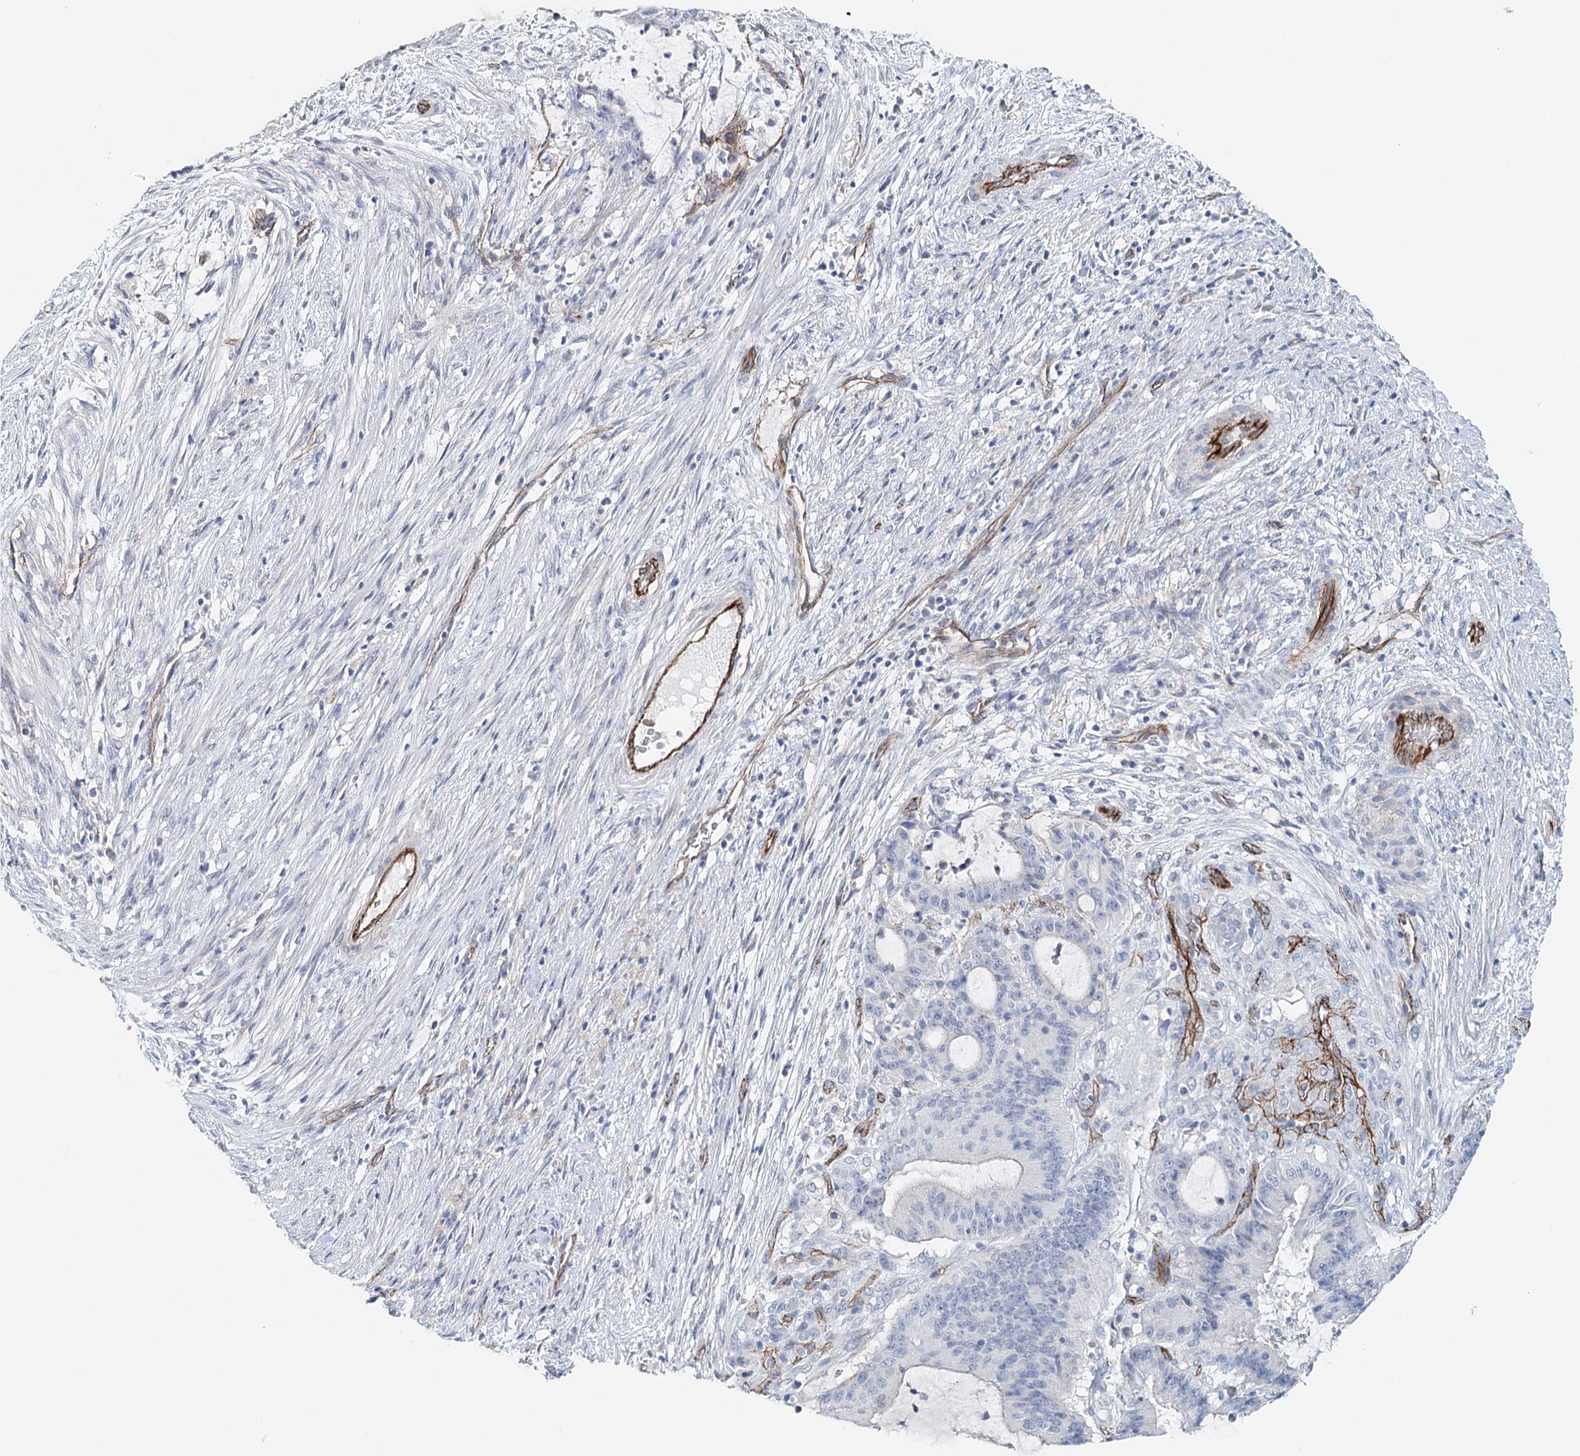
{"staining": {"intensity": "negative", "quantity": "none", "location": "none"}, "tissue": "liver cancer", "cell_type": "Tumor cells", "image_type": "cancer", "snomed": [{"axis": "morphology", "description": "Normal tissue, NOS"}, {"axis": "morphology", "description": "Cholangiocarcinoma"}, {"axis": "topography", "description": "Liver"}, {"axis": "topography", "description": "Peripheral nerve tissue"}], "caption": "An immunohistochemistry micrograph of liver cancer (cholangiocarcinoma) is shown. There is no staining in tumor cells of liver cancer (cholangiocarcinoma).", "gene": "SYNPO", "patient": {"sex": "female", "age": 73}}